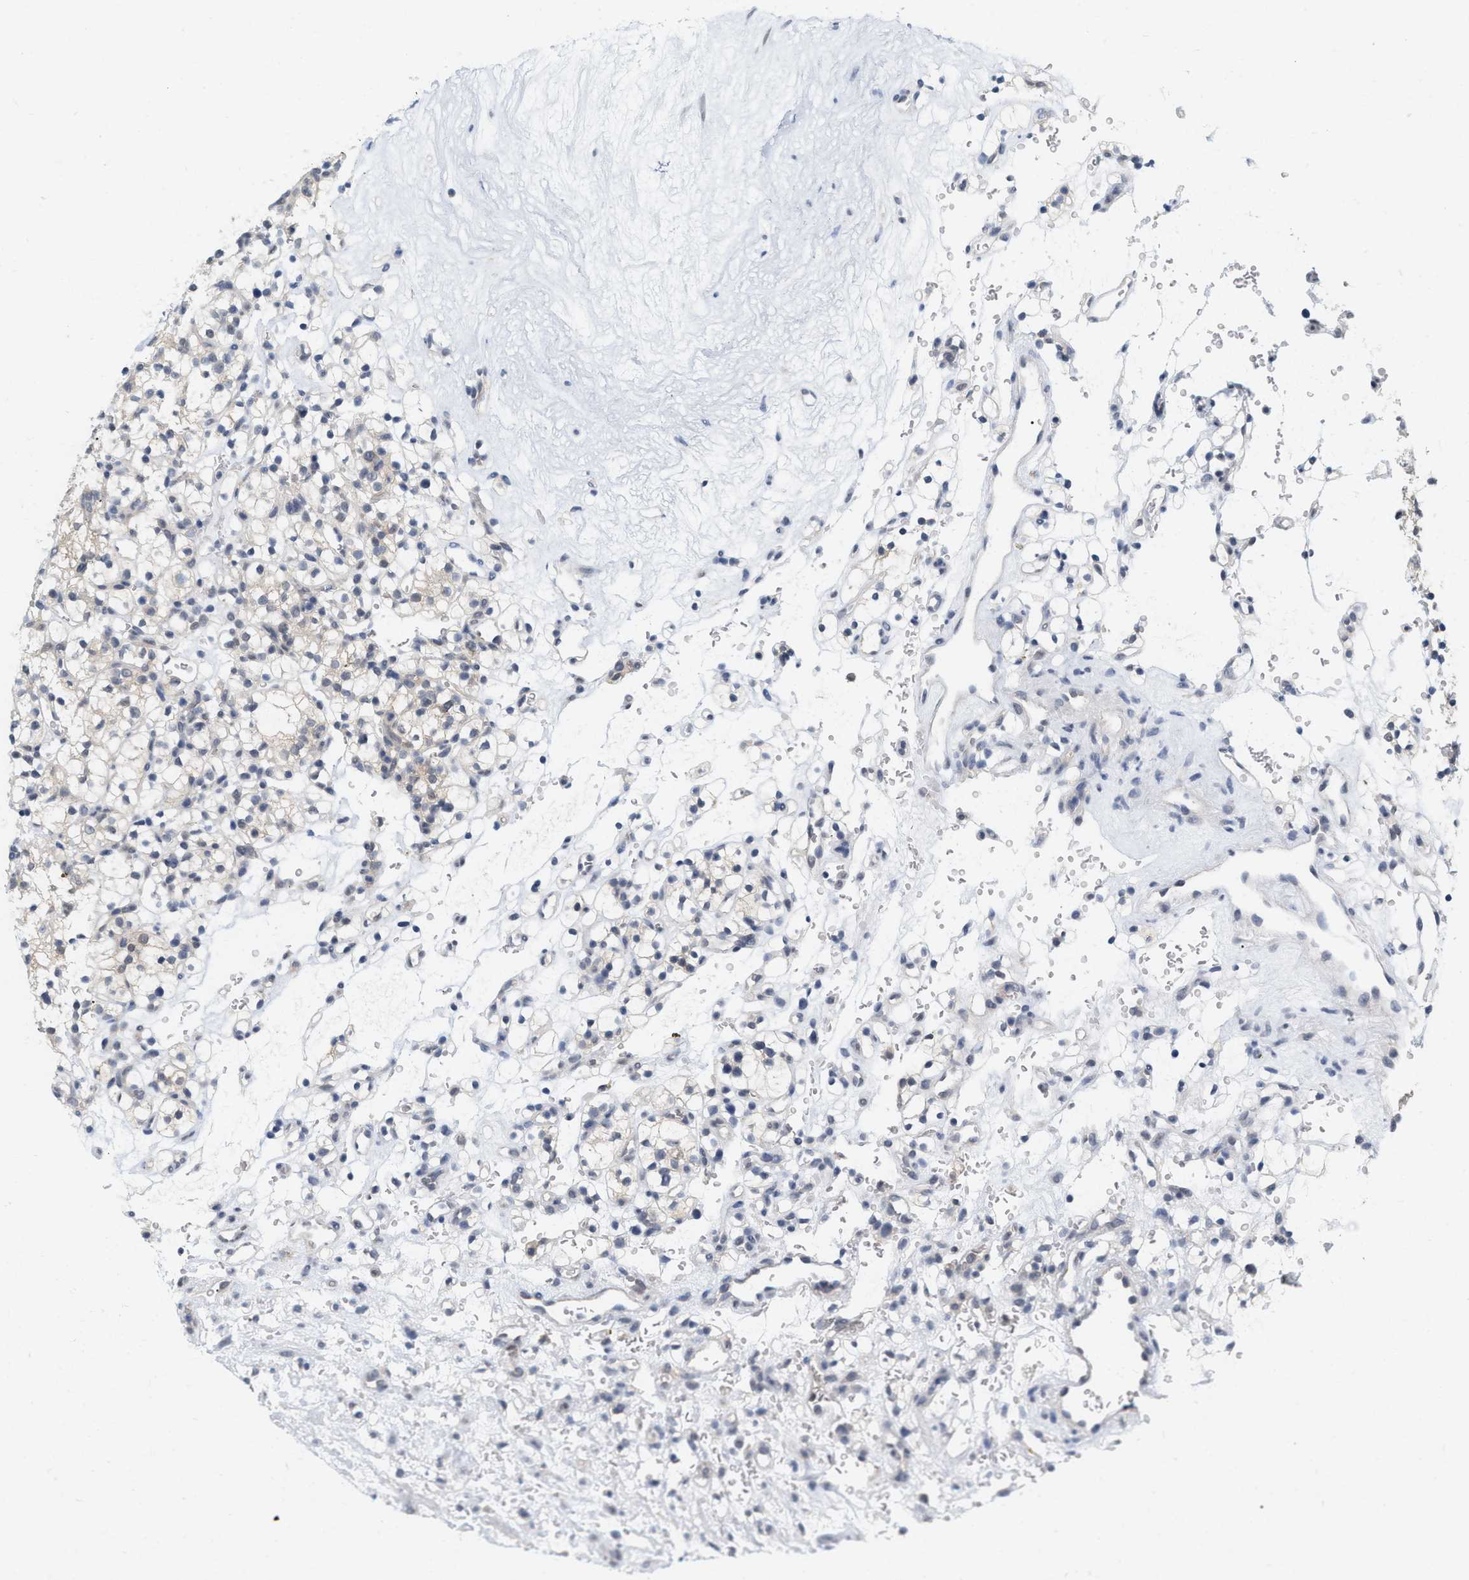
{"staining": {"intensity": "weak", "quantity": "25%-75%", "location": "cytoplasmic/membranous,nuclear"}, "tissue": "renal cancer", "cell_type": "Tumor cells", "image_type": "cancer", "snomed": [{"axis": "morphology", "description": "Adenocarcinoma, NOS"}, {"axis": "topography", "description": "Kidney"}], "caption": "Immunohistochemistry (IHC) of human renal cancer displays low levels of weak cytoplasmic/membranous and nuclear expression in approximately 25%-75% of tumor cells.", "gene": "RUVBL1", "patient": {"sex": "female", "age": 57}}